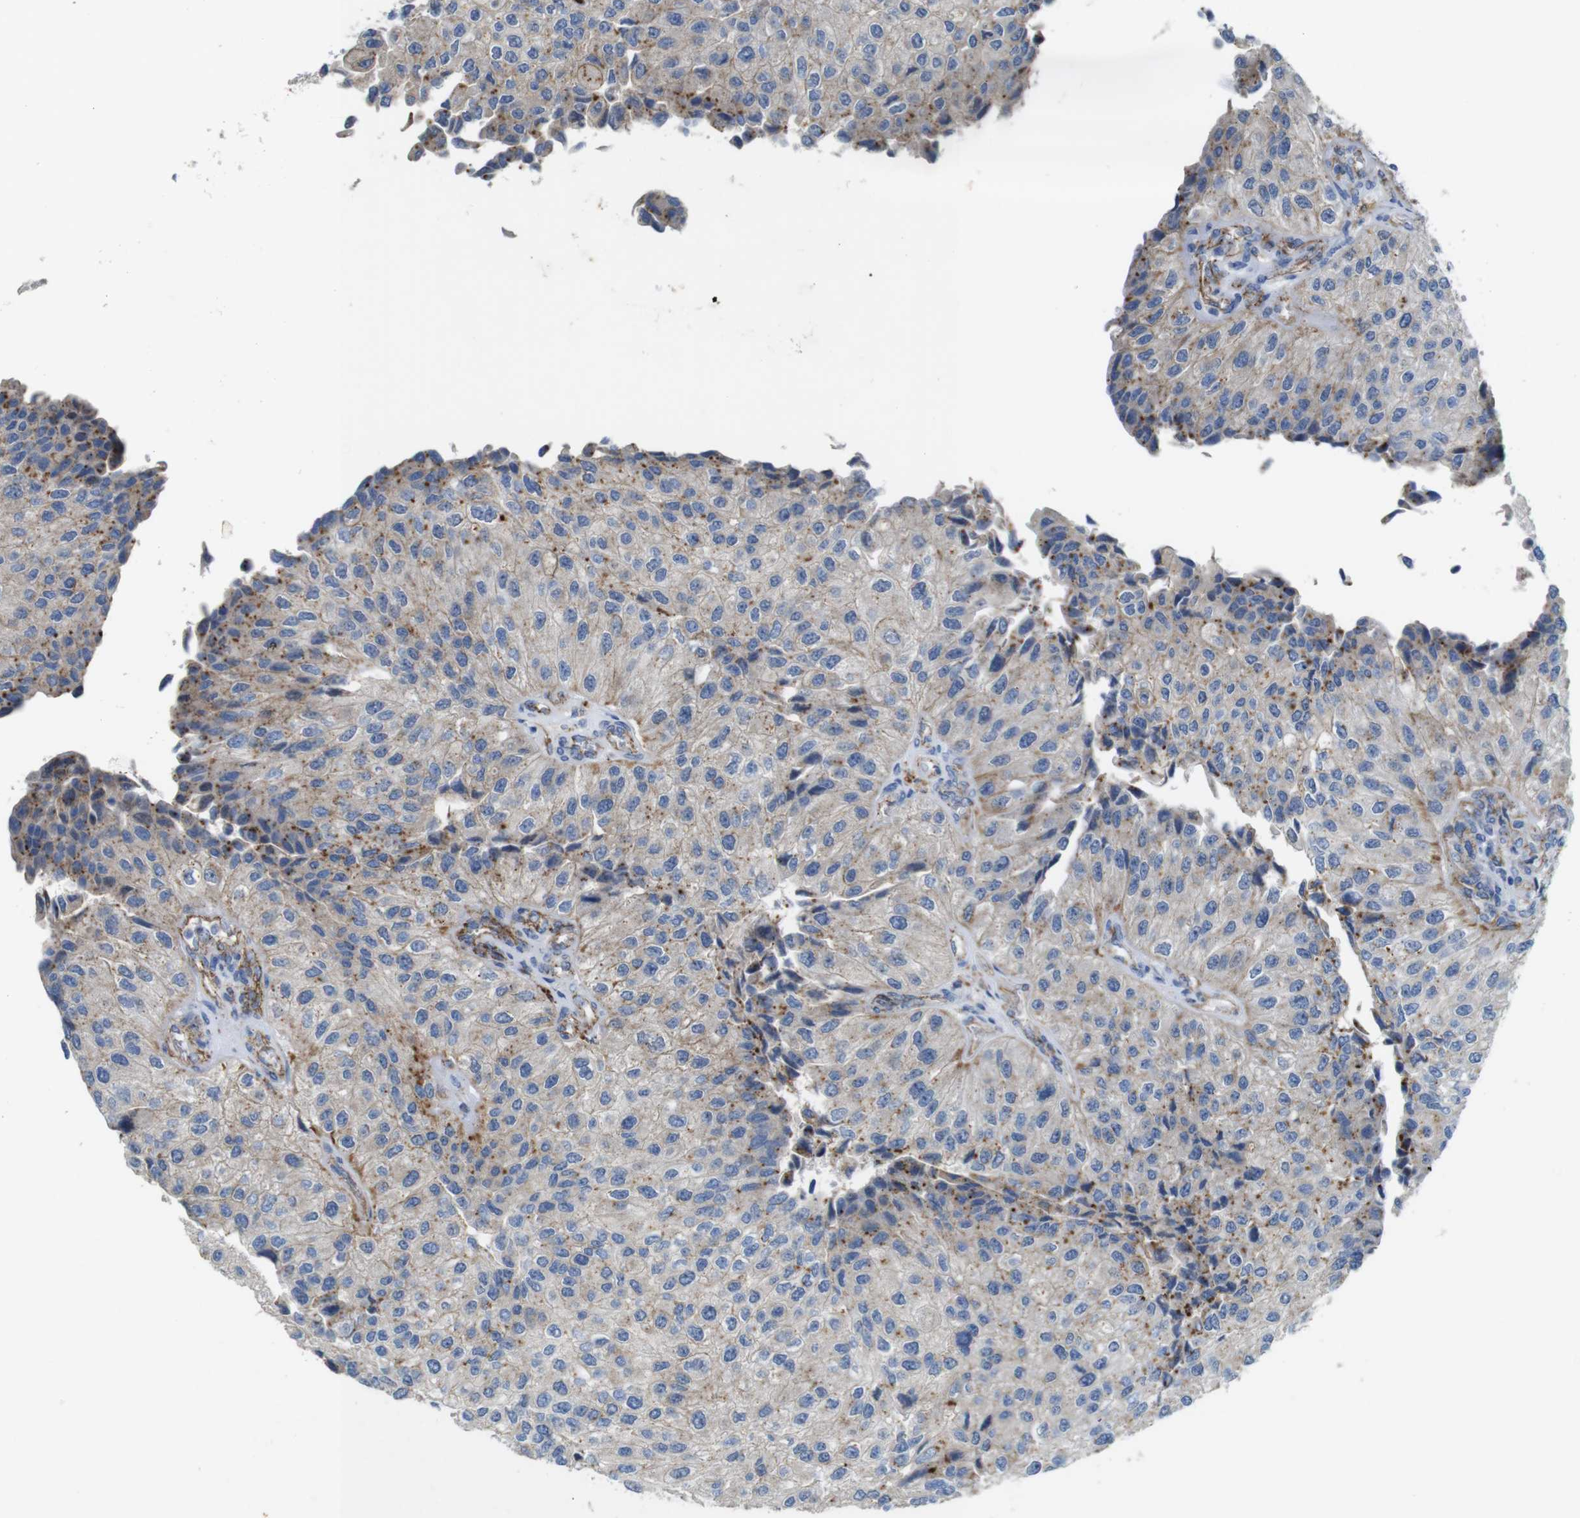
{"staining": {"intensity": "moderate", "quantity": "<25%", "location": "cytoplasmic/membranous"}, "tissue": "urothelial cancer", "cell_type": "Tumor cells", "image_type": "cancer", "snomed": [{"axis": "morphology", "description": "Urothelial carcinoma, High grade"}, {"axis": "topography", "description": "Kidney"}, {"axis": "topography", "description": "Urinary bladder"}], "caption": "IHC staining of high-grade urothelial carcinoma, which reveals low levels of moderate cytoplasmic/membranous expression in approximately <25% of tumor cells indicating moderate cytoplasmic/membranous protein staining. The staining was performed using DAB (brown) for protein detection and nuclei were counterstained in hematoxylin (blue).", "gene": "NHLRC3", "patient": {"sex": "male", "age": 77}}